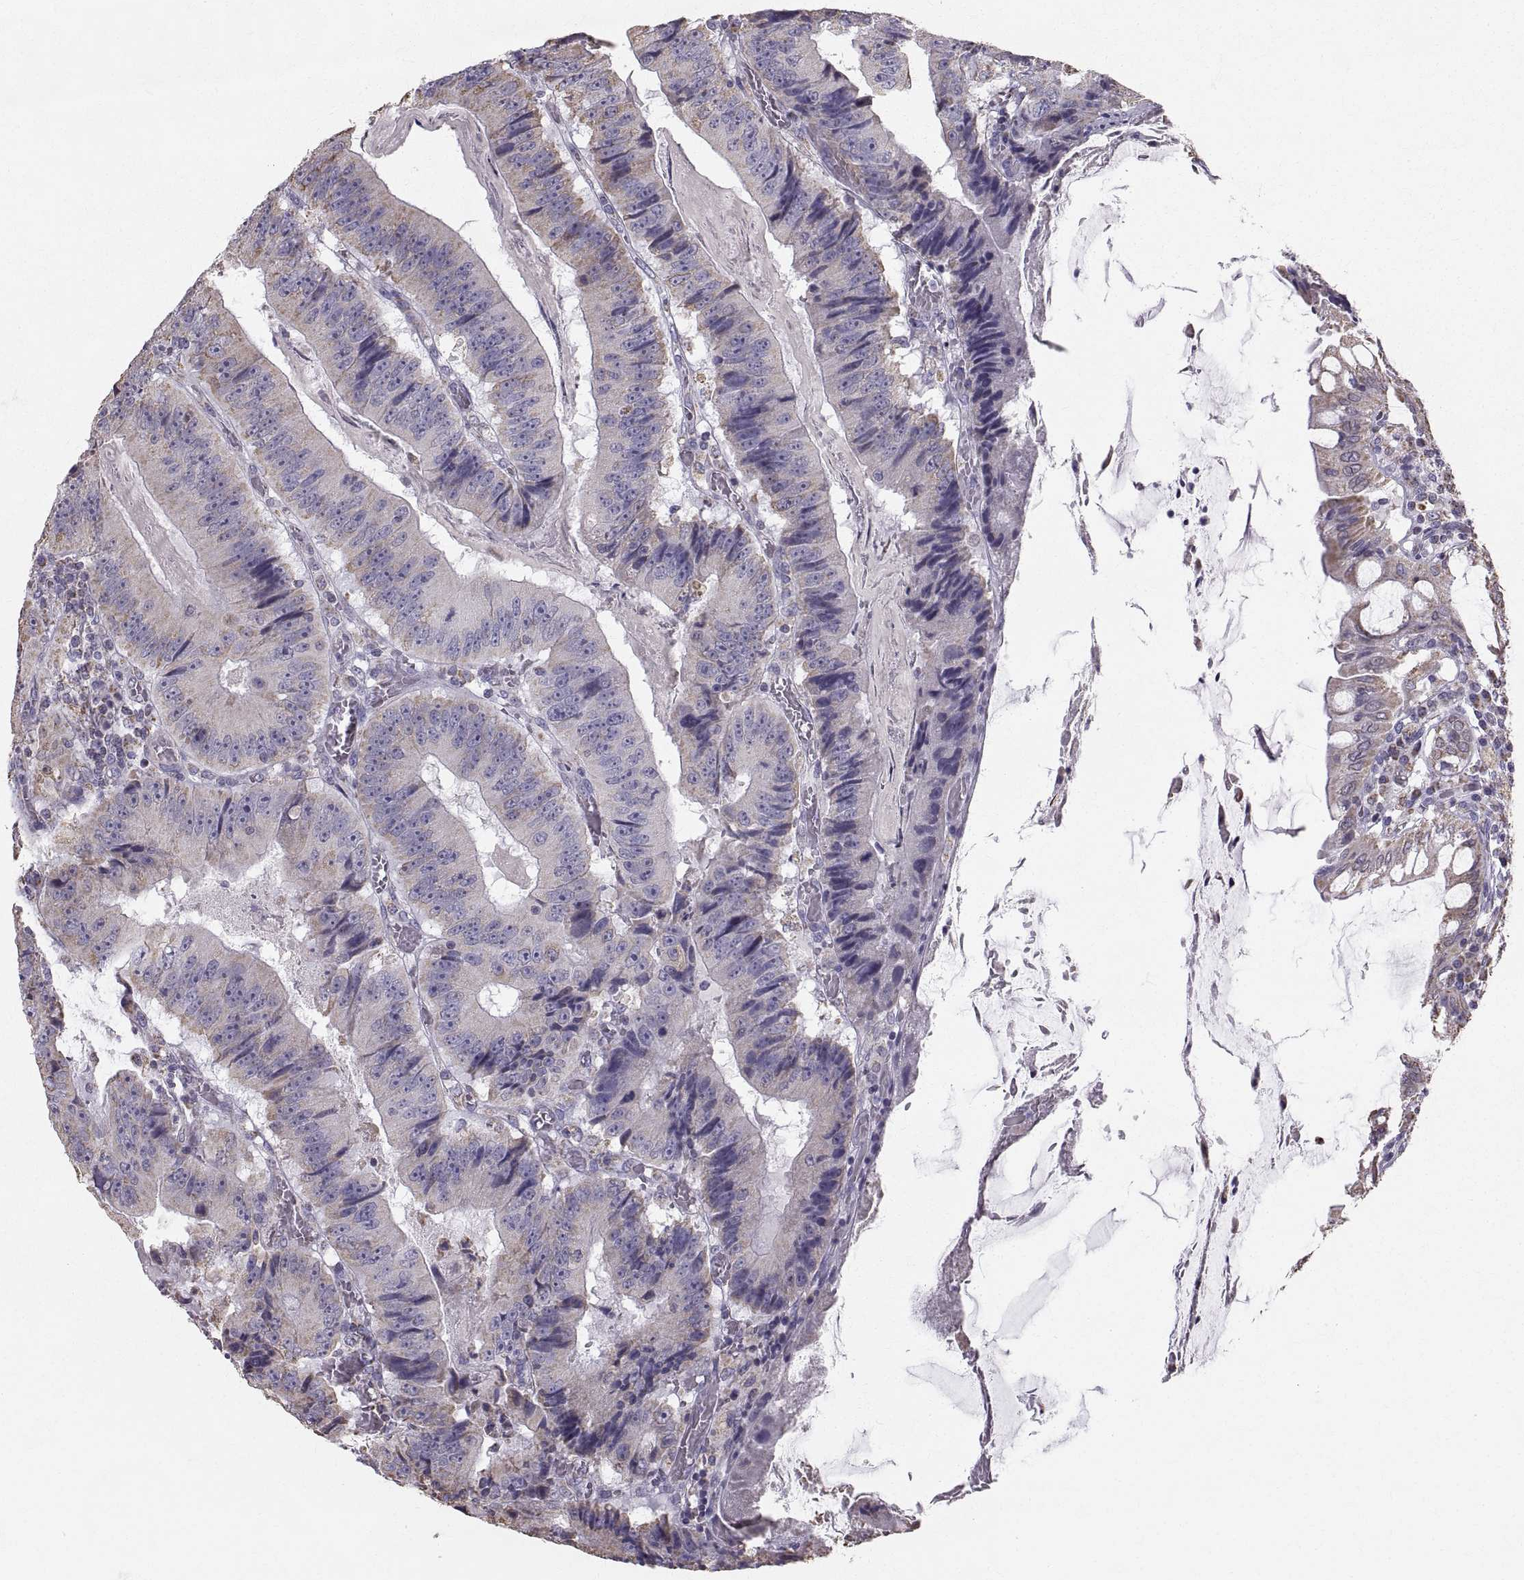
{"staining": {"intensity": "weak", "quantity": "25%-75%", "location": "cytoplasmic/membranous"}, "tissue": "colorectal cancer", "cell_type": "Tumor cells", "image_type": "cancer", "snomed": [{"axis": "morphology", "description": "Adenocarcinoma, NOS"}, {"axis": "topography", "description": "Colon"}], "caption": "There is low levels of weak cytoplasmic/membranous expression in tumor cells of colorectal cancer, as demonstrated by immunohistochemical staining (brown color).", "gene": "STMND1", "patient": {"sex": "female", "age": 86}}